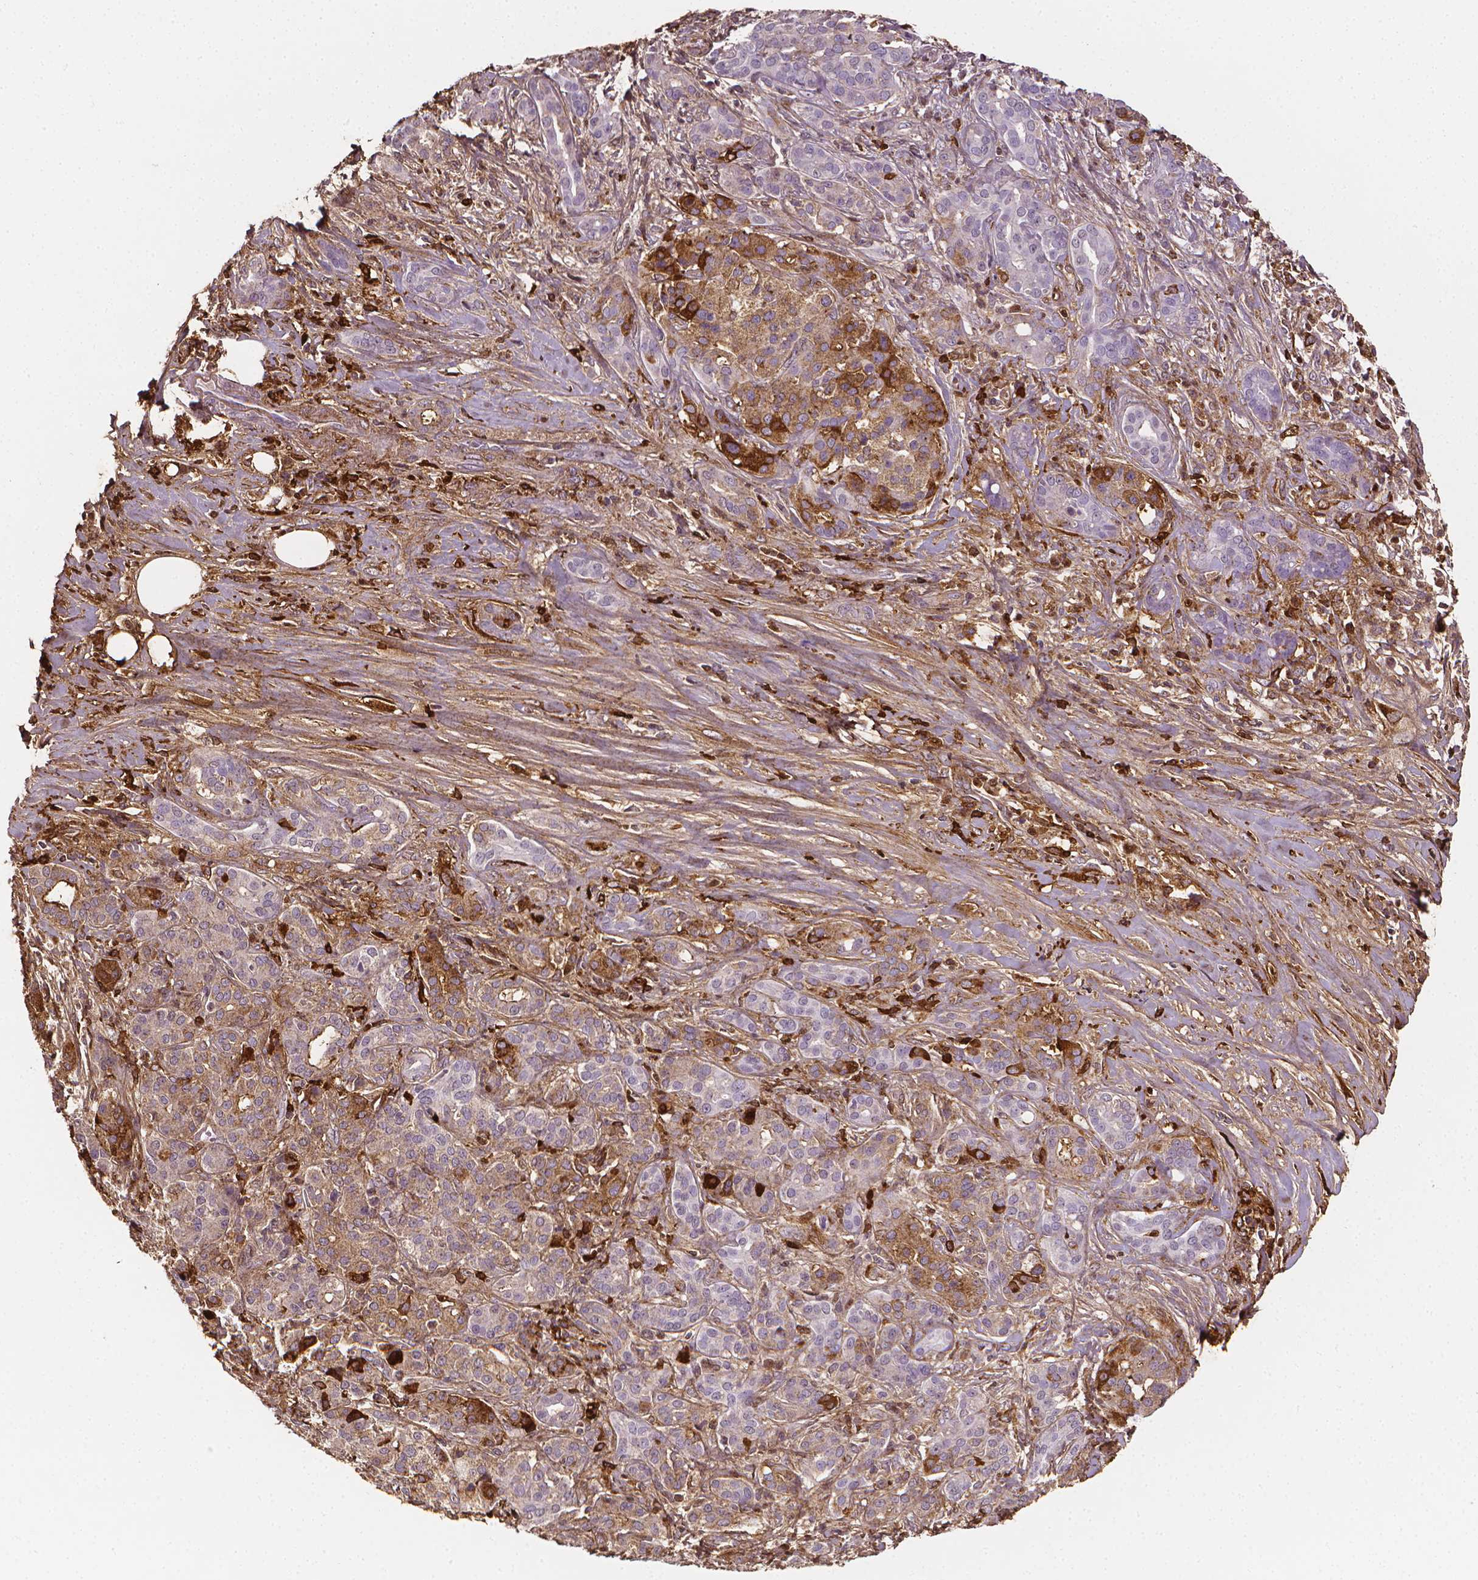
{"staining": {"intensity": "moderate", "quantity": "<25%", "location": "cytoplasmic/membranous"}, "tissue": "pancreatic cancer", "cell_type": "Tumor cells", "image_type": "cancer", "snomed": [{"axis": "morphology", "description": "Normal tissue, NOS"}, {"axis": "morphology", "description": "Inflammation, NOS"}, {"axis": "morphology", "description": "Adenocarcinoma, NOS"}, {"axis": "topography", "description": "Pancreas"}], "caption": "Adenocarcinoma (pancreatic) stained for a protein demonstrates moderate cytoplasmic/membranous positivity in tumor cells. Ihc stains the protein in brown and the nuclei are stained blue.", "gene": "DCN", "patient": {"sex": "male", "age": 57}}